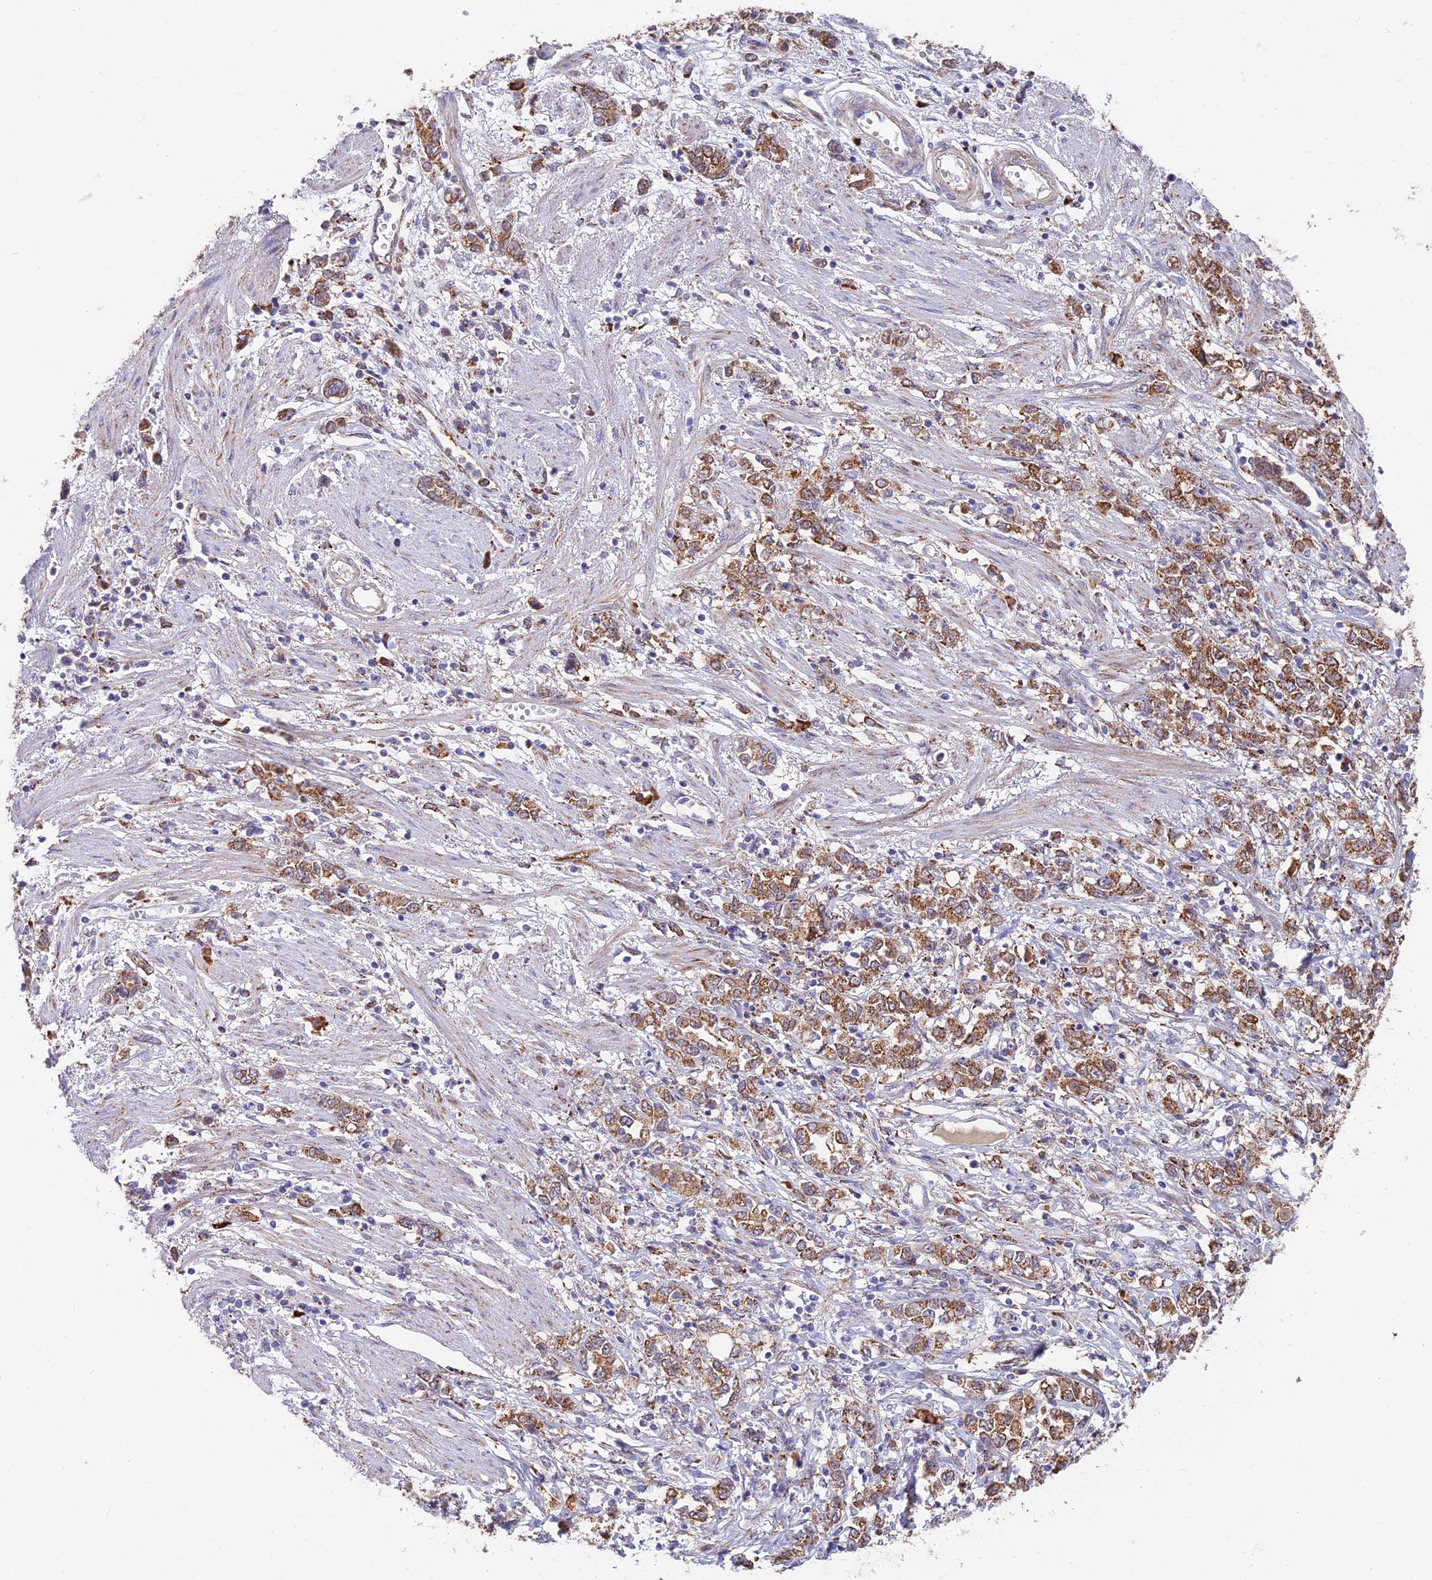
{"staining": {"intensity": "moderate", "quantity": ">75%", "location": "cytoplasmic/membranous"}, "tissue": "stomach cancer", "cell_type": "Tumor cells", "image_type": "cancer", "snomed": [{"axis": "morphology", "description": "Adenocarcinoma, NOS"}, {"axis": "topography", "description": "Stomach"}], "caption": "The image demonstrates immunohistochemical staining of stomach cancer. There is moderate cytoplasmic/membranous expression is seen in approximately >75% of tumor cells.", "gene": "TIGD6", "patient": {"sex": "female", "age": 76}}